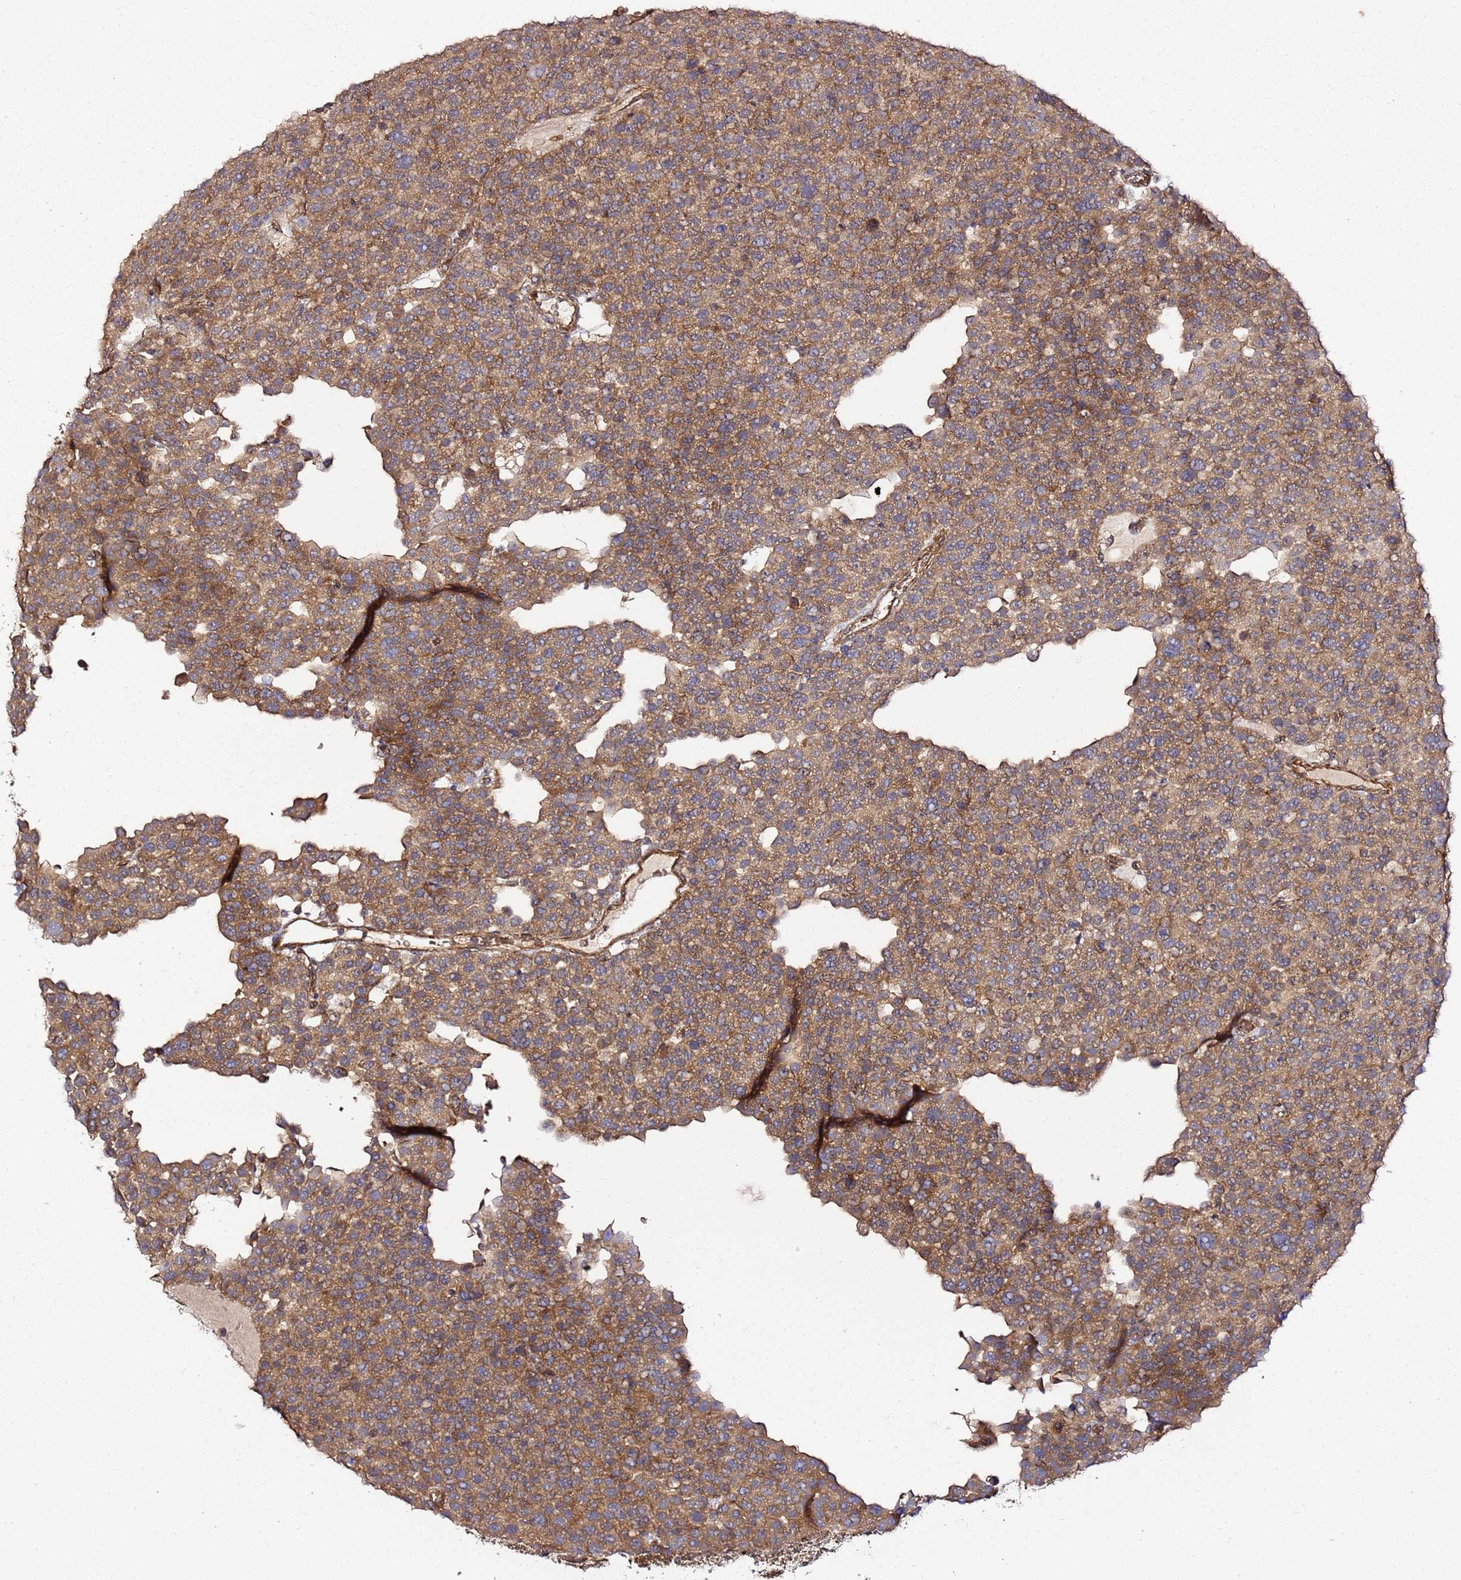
{"staining": {"intensity": "strong", "quantity": ">75%", "location": "cytoplasmic/membranous"}, "tissue": "testis cancer", "cell_type": "Tumor cells", "image_type": "cancer", "snomed": [{"axis": "morphology", "description": "Seminoma, NOS"}, {"axis": "topography", "description": "Testis"}], "caption": "Strong cytoplasmic/membranous staining for a protein is present in about >75% of tumor cells of seminoma (testis) using IHC.", "gene": "TM2D2", "patient": {"sex": "male", "age": 71}}